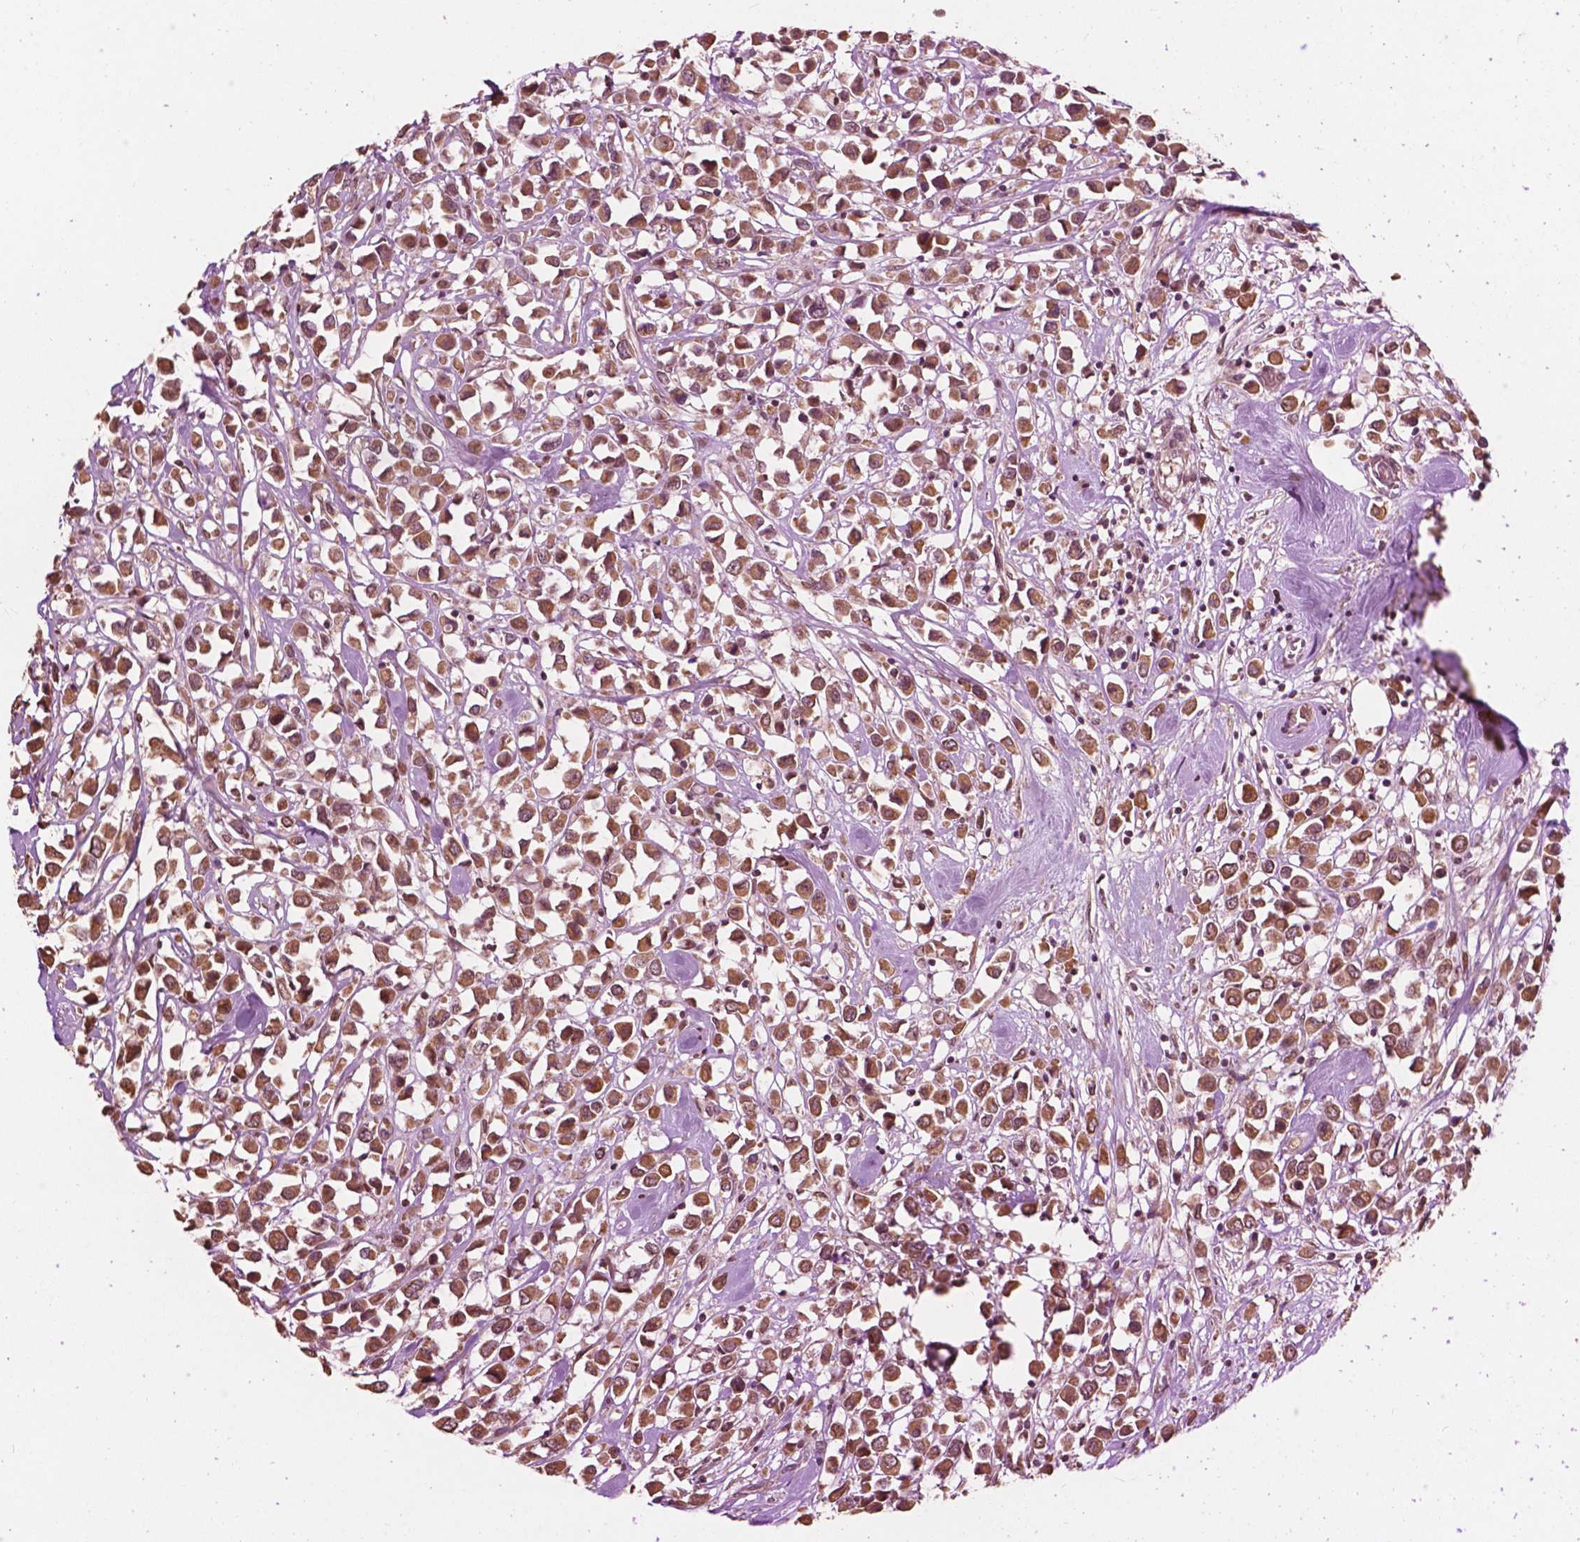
{"staining": {"intensity": "moderate", "quantity": ">75%", "location": "cytoplasmic/membranous"}, "tissue": "breast cancer", "cell_type": "Tumor cells", "image_type": "cancer", "snomed": [{"axis": "morphology", "description": "Duct carcinoma"}, {"axis": "topography", "description": "Breast"}], "caption": "This is an image of immunohistochemistry (IHC) staining of breast intraductal carcinoma, which shows moderate positivity in the cytoplasmic/membranous of tumor cells.", "gene": "GLRA2", "patient": {"sex": "female", "age": 61}}